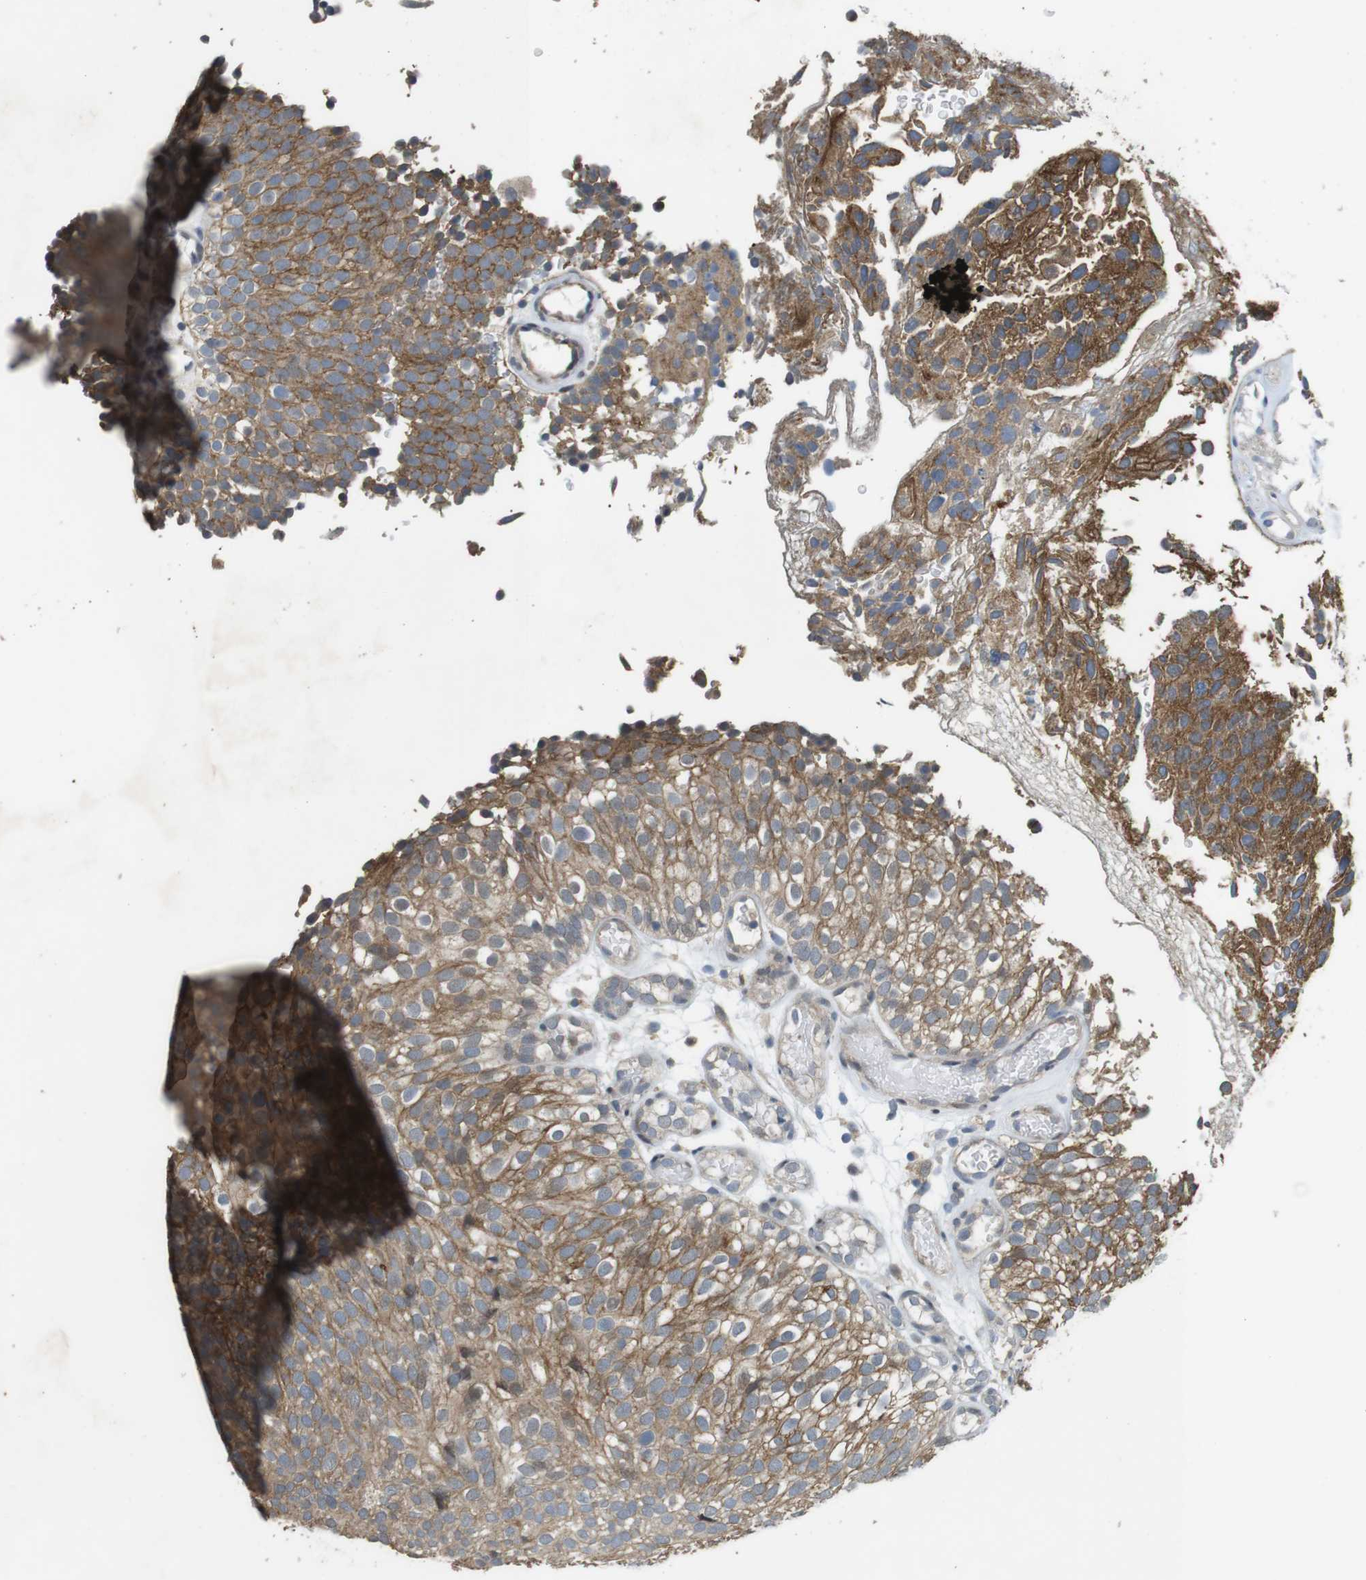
{"staining": {"intensity": "moderate", "quantity": ">75%", "location": "cytoplasmic/membranous"}, "tissue": "urothelial cancer", "cell_type": "Tumor cells", "image_type": "cancer", "snomed": [{"axis": "morphology", "description": "Urothelial carcinoma, Low grade"}, {"axis": "topography", "description": "Urinary bladder"}], "caption": "Approximately >75% of tumor cells in urothelial carcinoma (low-grade) display moderate cytoplasmic/membranous protein expression as visualized by brown immunohistochemical staining.", "gene": "CLDN7", "patient": {"sex": "male", "age": 78}}